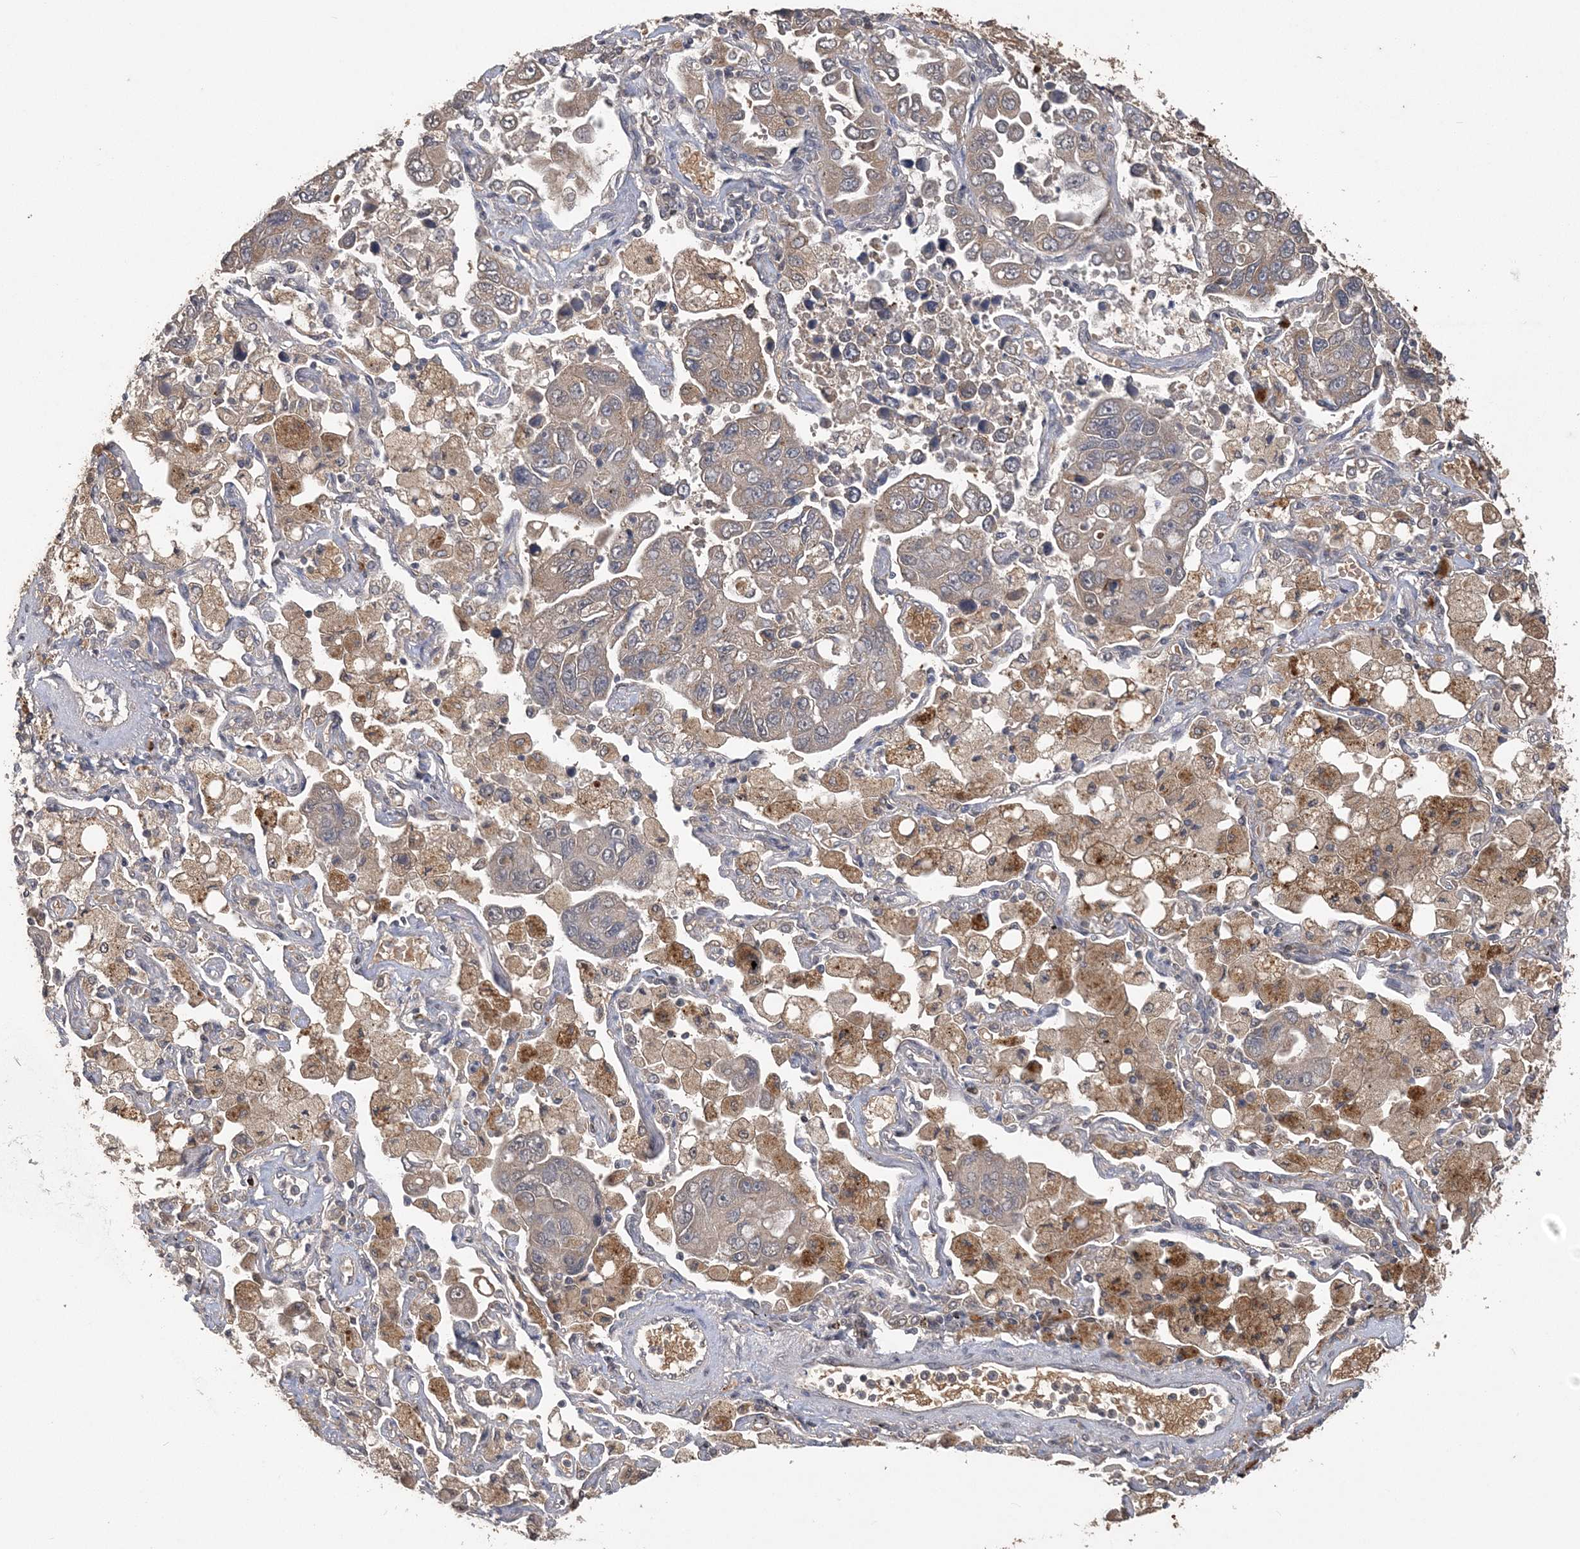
{"staining": {"intensity": "weak", "quantity": "<25%", "location": "cytoplasmic/membranous"}, "tissue": "lung cancer", "cell_type": "Tumor cells", "image_type": "cancer", "snomed": [{"axis": "morphology", "description": "Adenocarcinoma, NOS"}, {"axis": "topography", "description": "Lung"}], "caption": "Lung cancer (adenocarcinoma) stained for a protein using IHC reveals no expression tumor cells.", "gene": "ZBTB7A", "patient": {"sex": "male", "age": 64}}